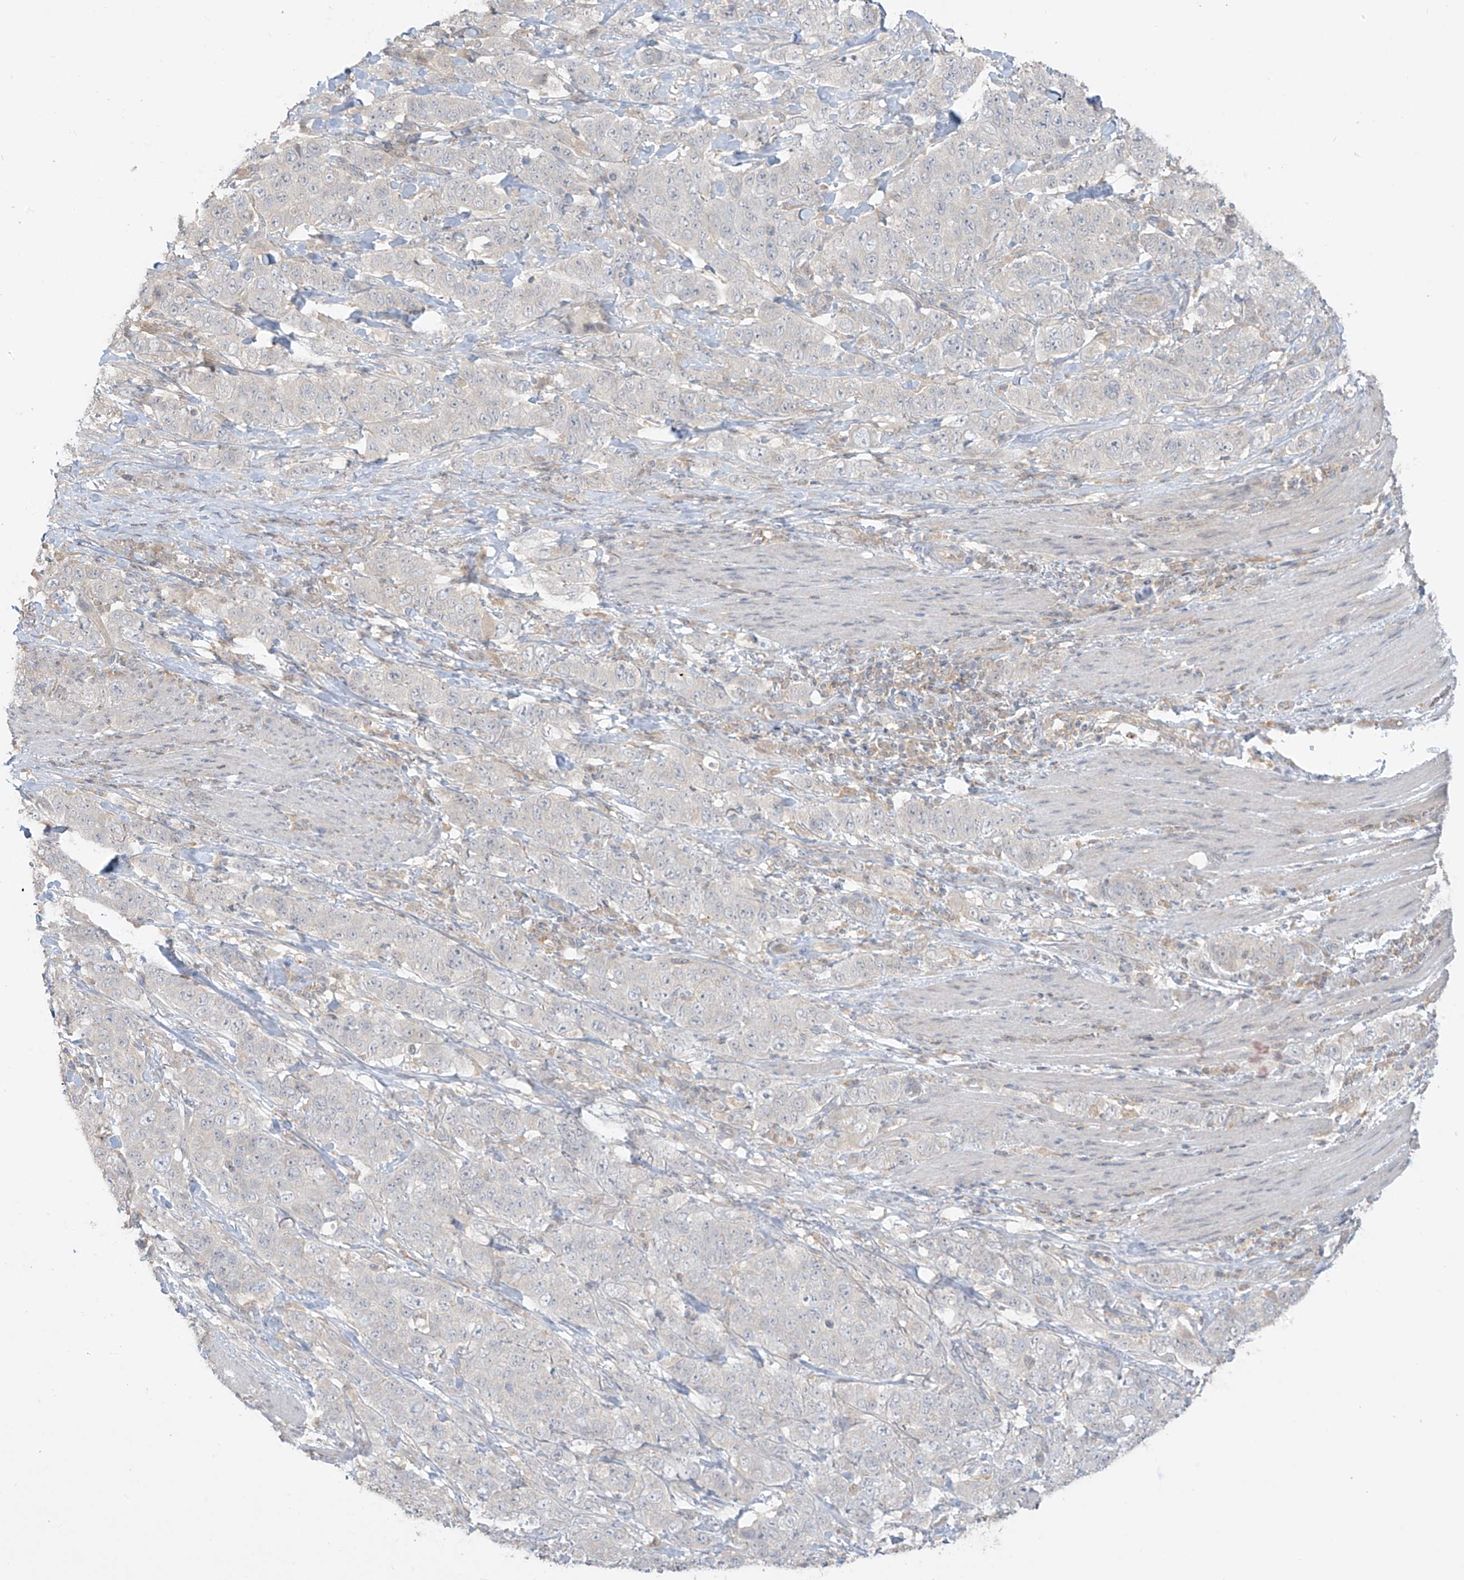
{"staining": {"intensity": "negative", "quantity": "none", "location": "none"}, "tissue": "stomach cancer", "cell_type": "Tumor cells", "image_type": "cancer", "snomed": [{"axis": "morphology", "description": "Adenocarcinoma, NOS"}, {"axis": "topography", "description": "Stomach"}], "caption": "Immunohistochemistry (IHC) micrograph of neoplastic tissue: adenocarcinoma (stomach) stained with DAB (3,3'-diaminobenzidine) displays no significant protein expression in tumor cells.", "gene": "ANGEL2", "patient": {"sex": "male", "age": 48}}